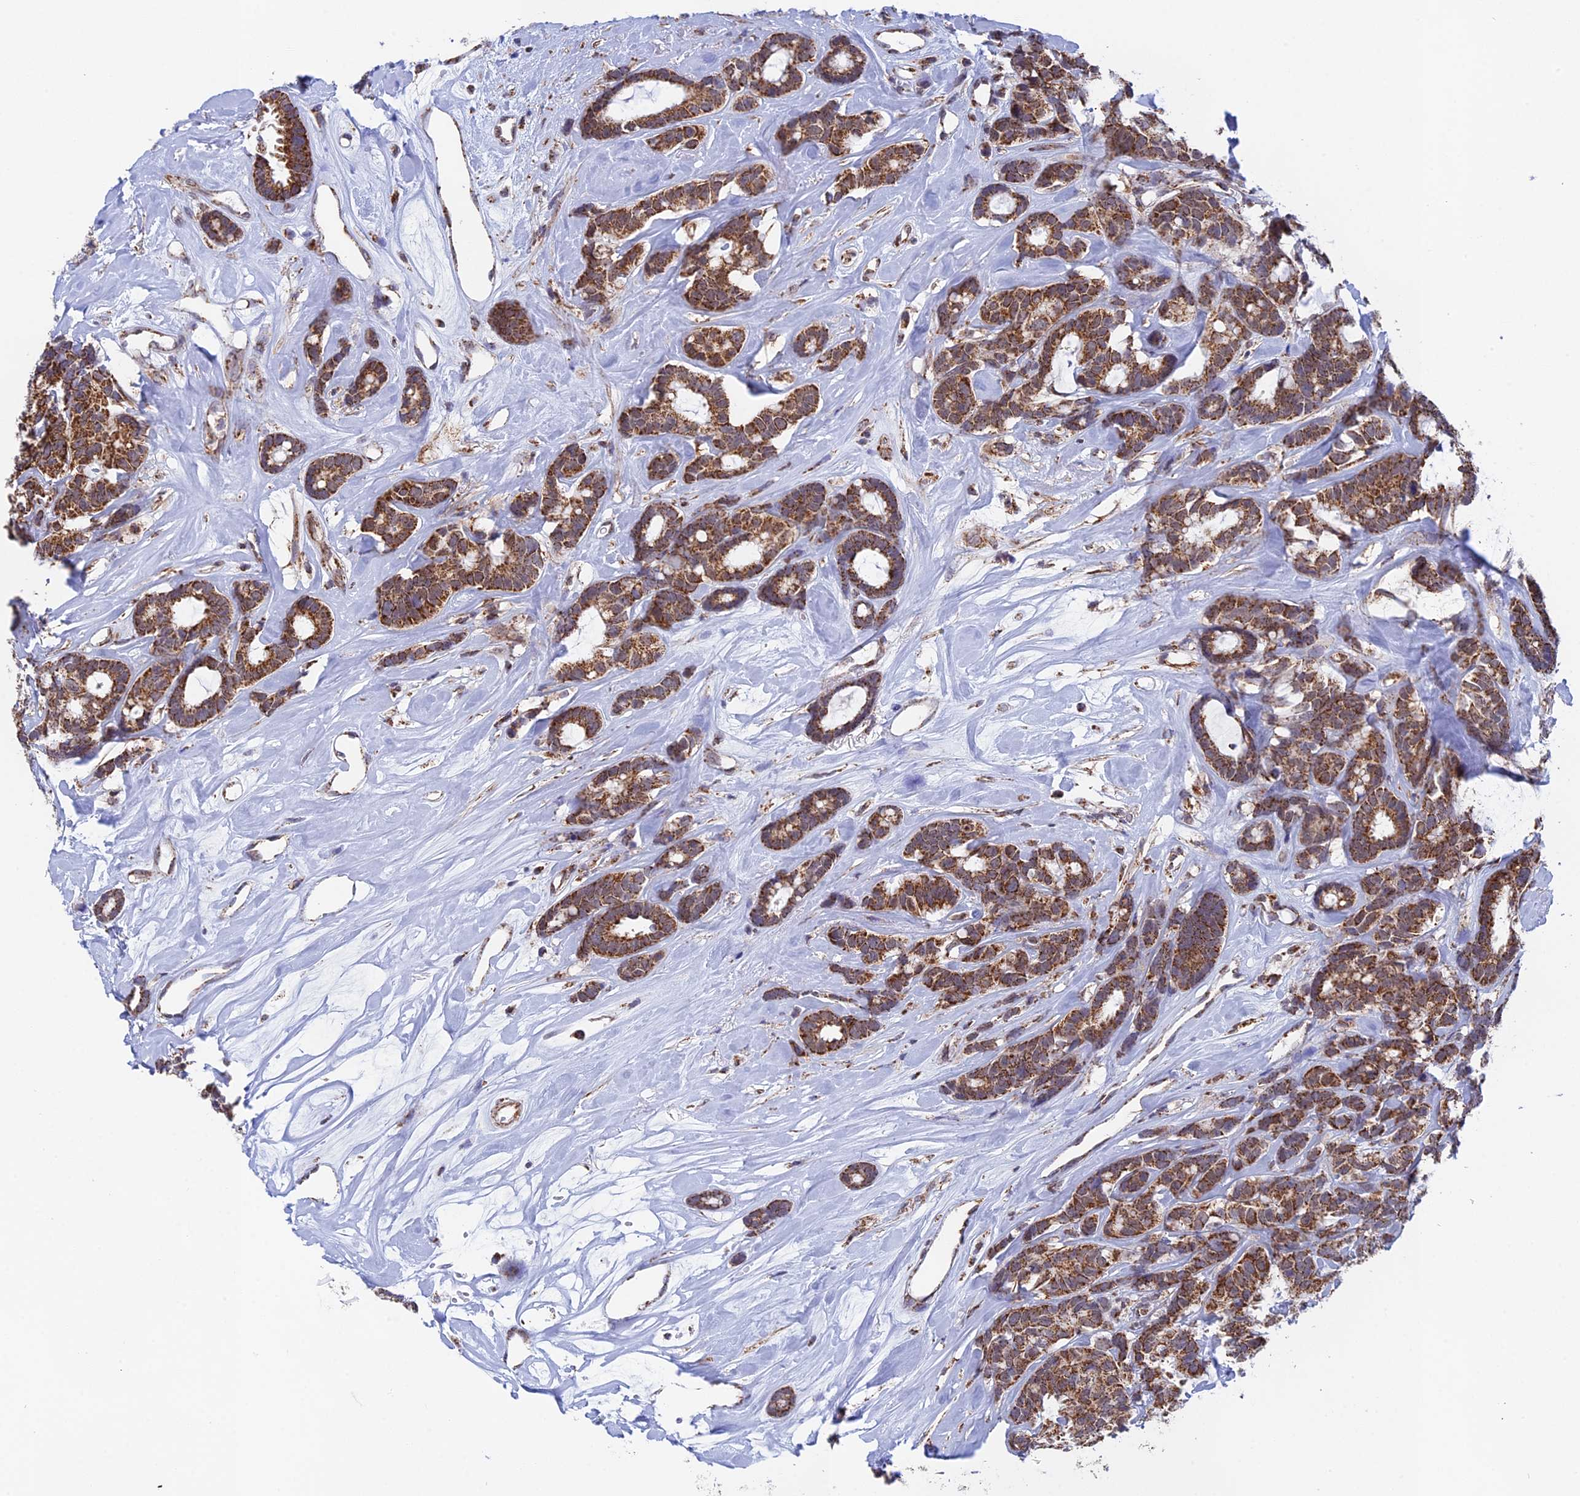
{"staining": {"intensity": "strong", "quantity": ">75%", "location": "cytoplasmic/membranous"}, "tissue": "breast cancer", "cell_type": "Tumor cells", "image_type": "cancer", "snomed": [{"axis": "morphology", "description": "Duct carcinoma"}, {"axis": "topography", "description": "Breast"}], "caption": "DAB (3,3'-diaminobenzidine) immunohistochemical staining of human breast cancer (infiltrating ductal carcinoma) reveals strong cytoplasmic/membranous protein positivity in about >75% of tumor cells. (Stains: DAB in brown, nuclei in blue, Microscopy: brightfield microscopy at high magnification).", "gene": "CDC16", "patient": {"sex": "female", "age": 87}}